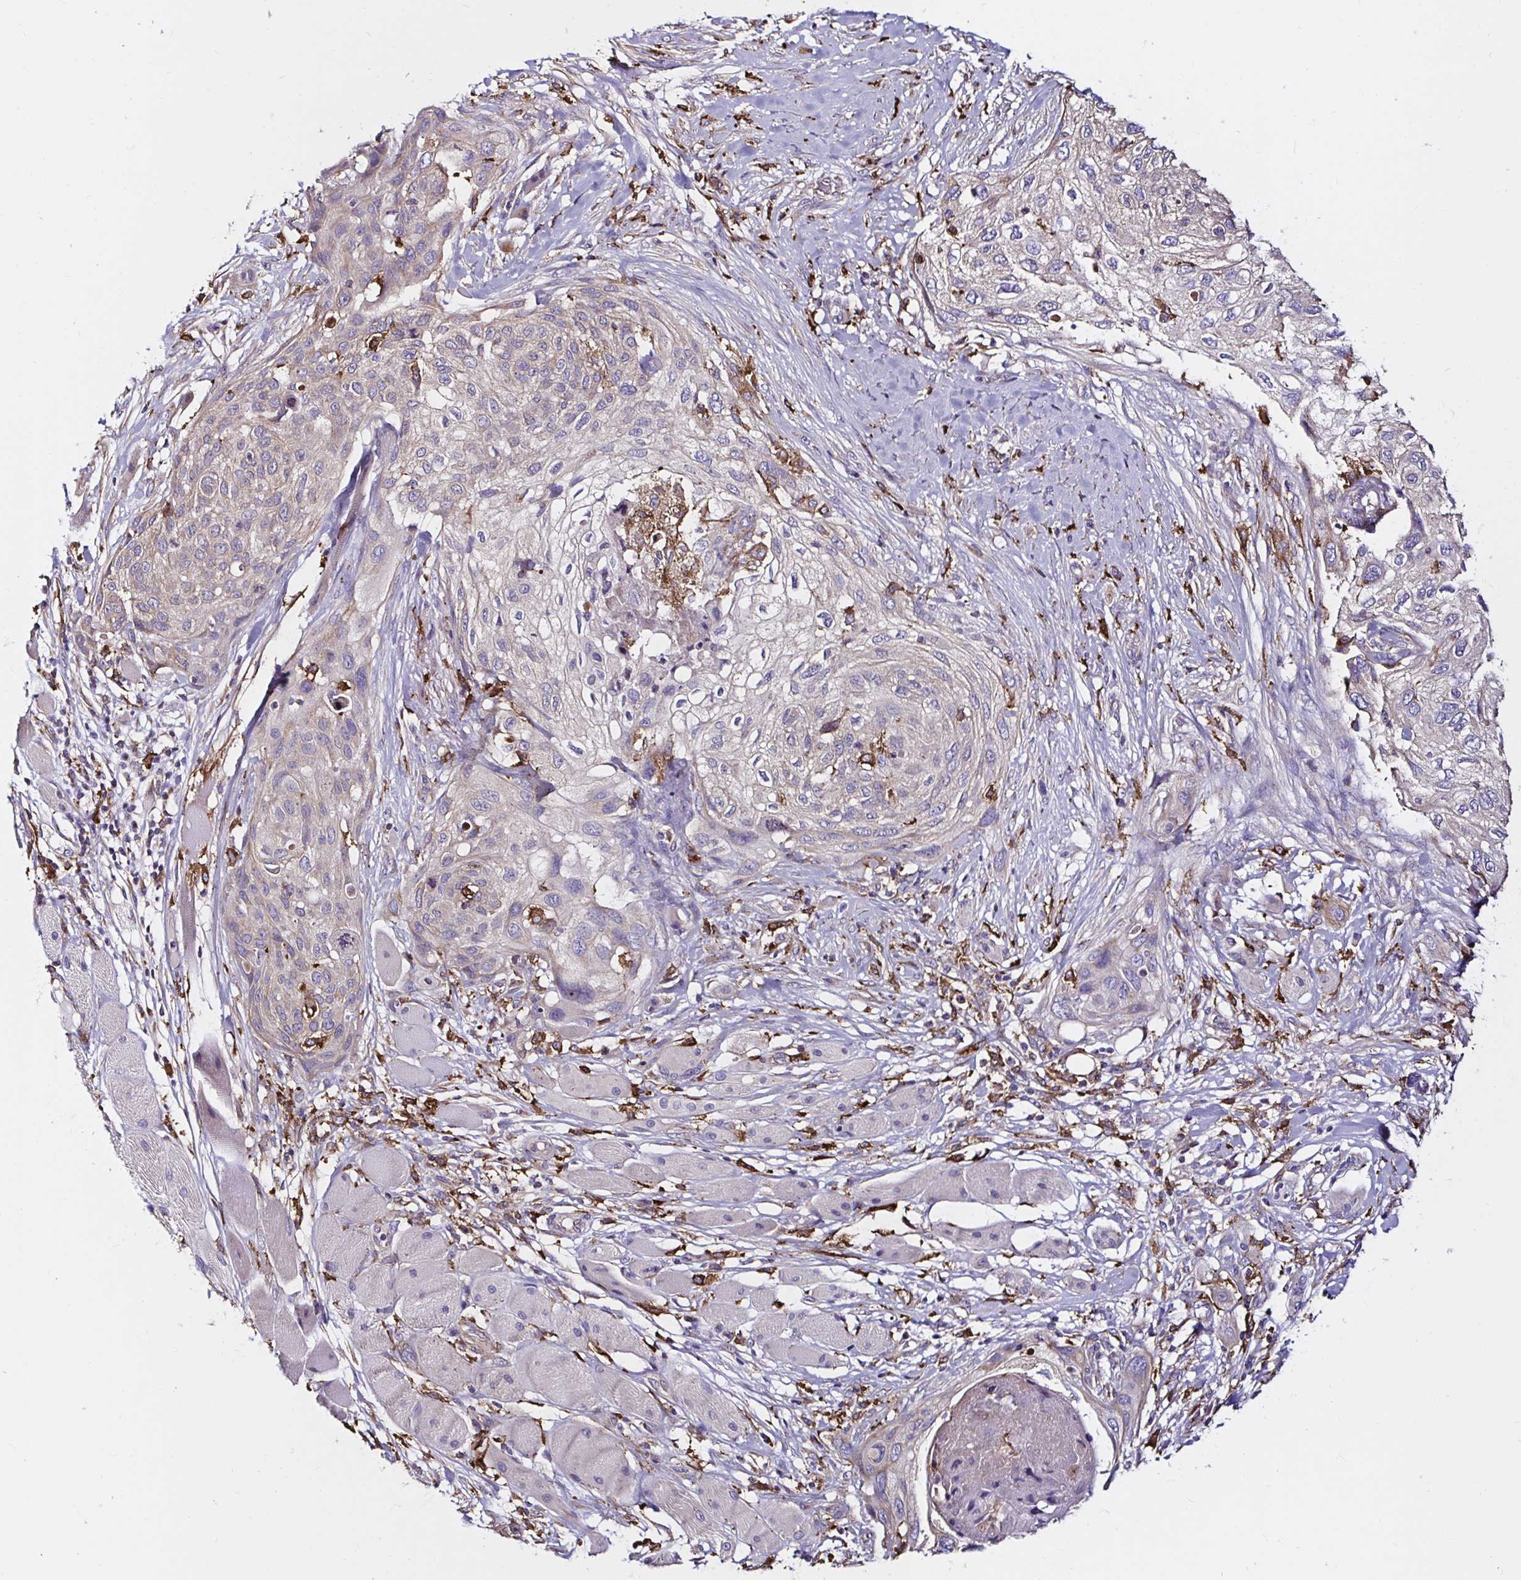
{"staining": {"intensity": "weak", "quantity": "<25%", "location": "cytoplasmic/membranous"}, "tissue": "skin cancer", "cell_type": "Tumor cells", "image_type": "cancer", "snomed": [{"axis": "morphology", "description": "Squamous cell carcinoma, NOS"}, {"axis": "topography", "description": "Skin"}], "caption": "Image shows no protein positivity in tumor cells of skin squamous cell carcinoma tissue.", "gene": "MSR1", "patient": {"sex": "female", "age": 87}}